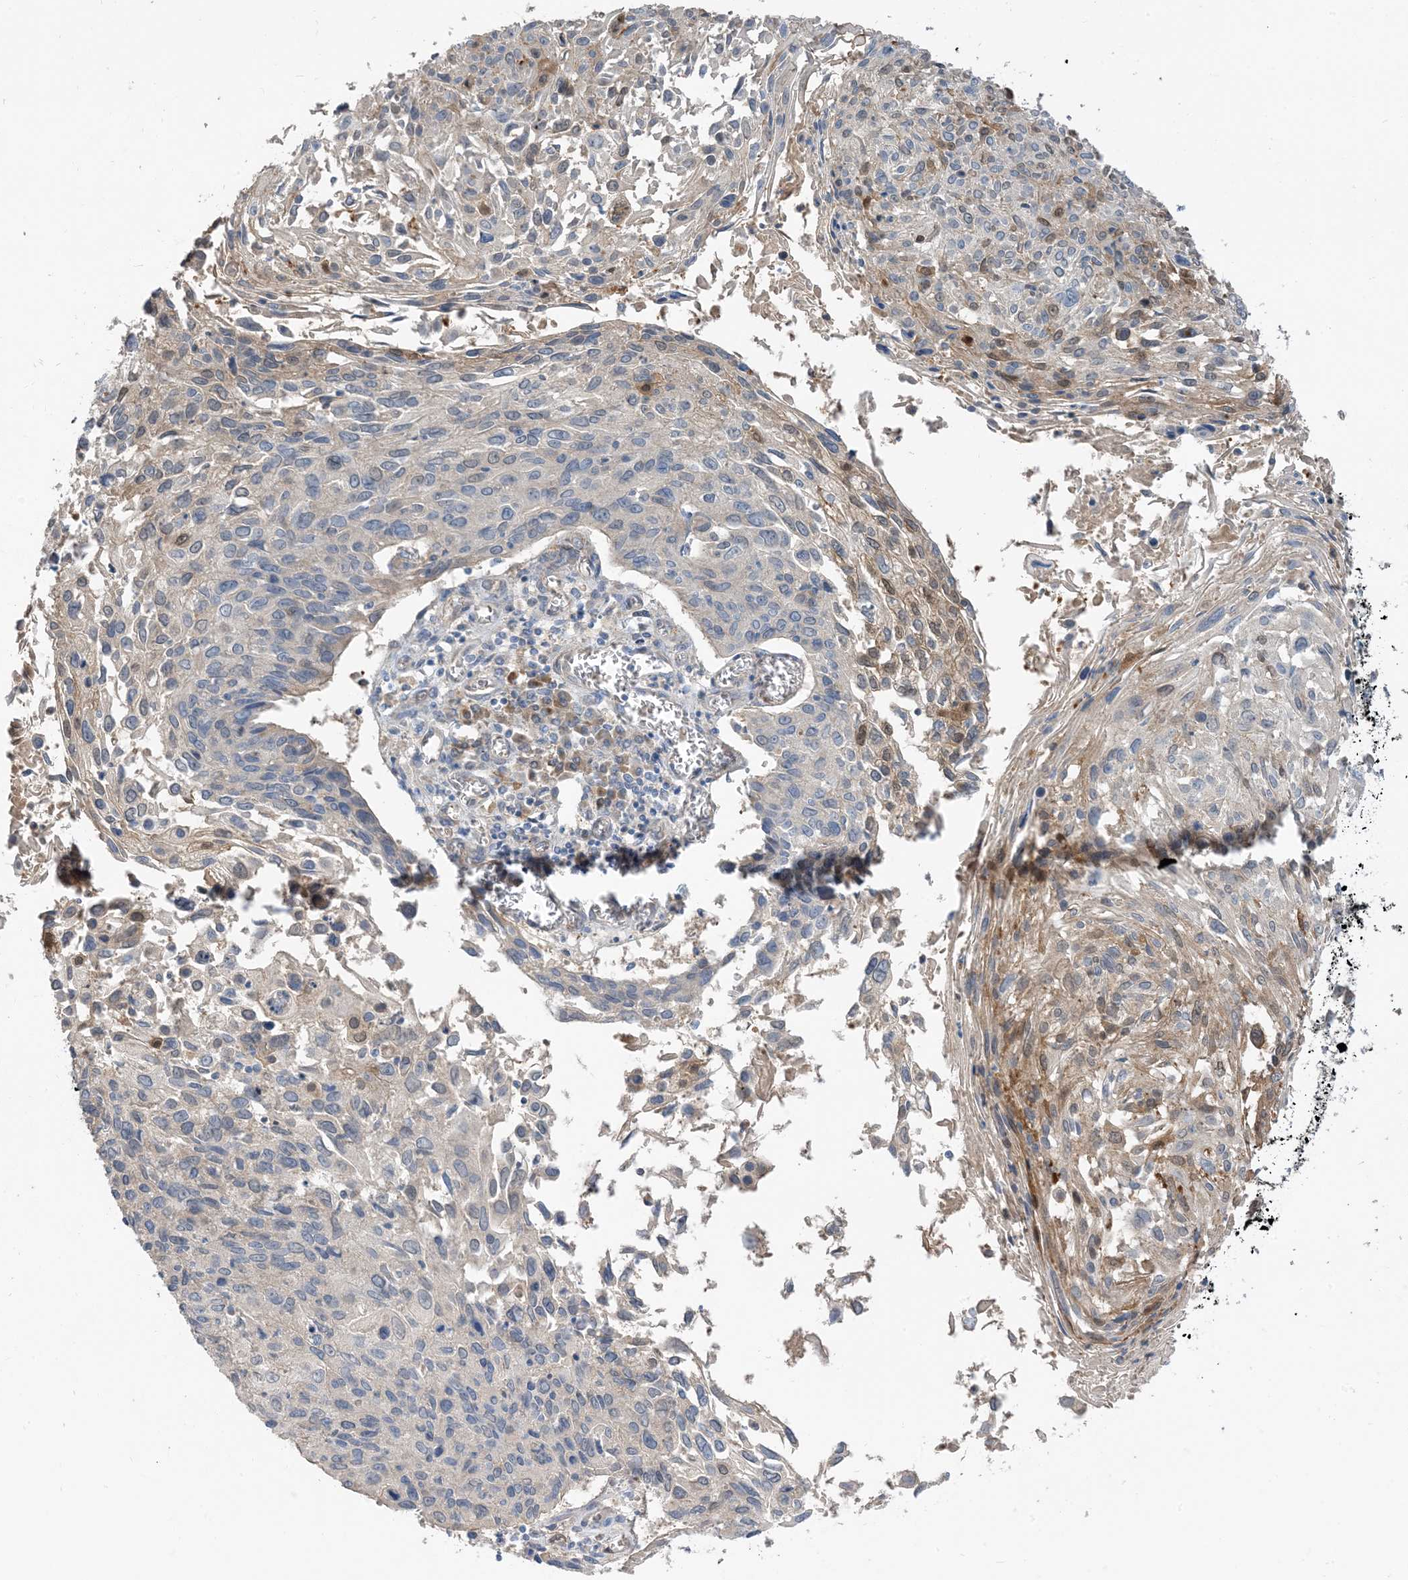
{"staining": {"intensity": "negative", "quantity": "none", "location": "none"}, "tissue": "cervical cancer", "cell_type": "Tumor cells", "image_type": "cancer", "snomed": [{"axis": "morphology", "description": "Squamous cell carcinoma, NOS"}, {"axis": "topography", "description": "Cervix"}], "caption": "IHC micrograph of neoplastic tissue: cervical squamous cell carcinoma stained with DAB displays no significant protein positivity in tumor cells.", "gene": "USP53", "patient": {"sex": "female", "age": 51}}